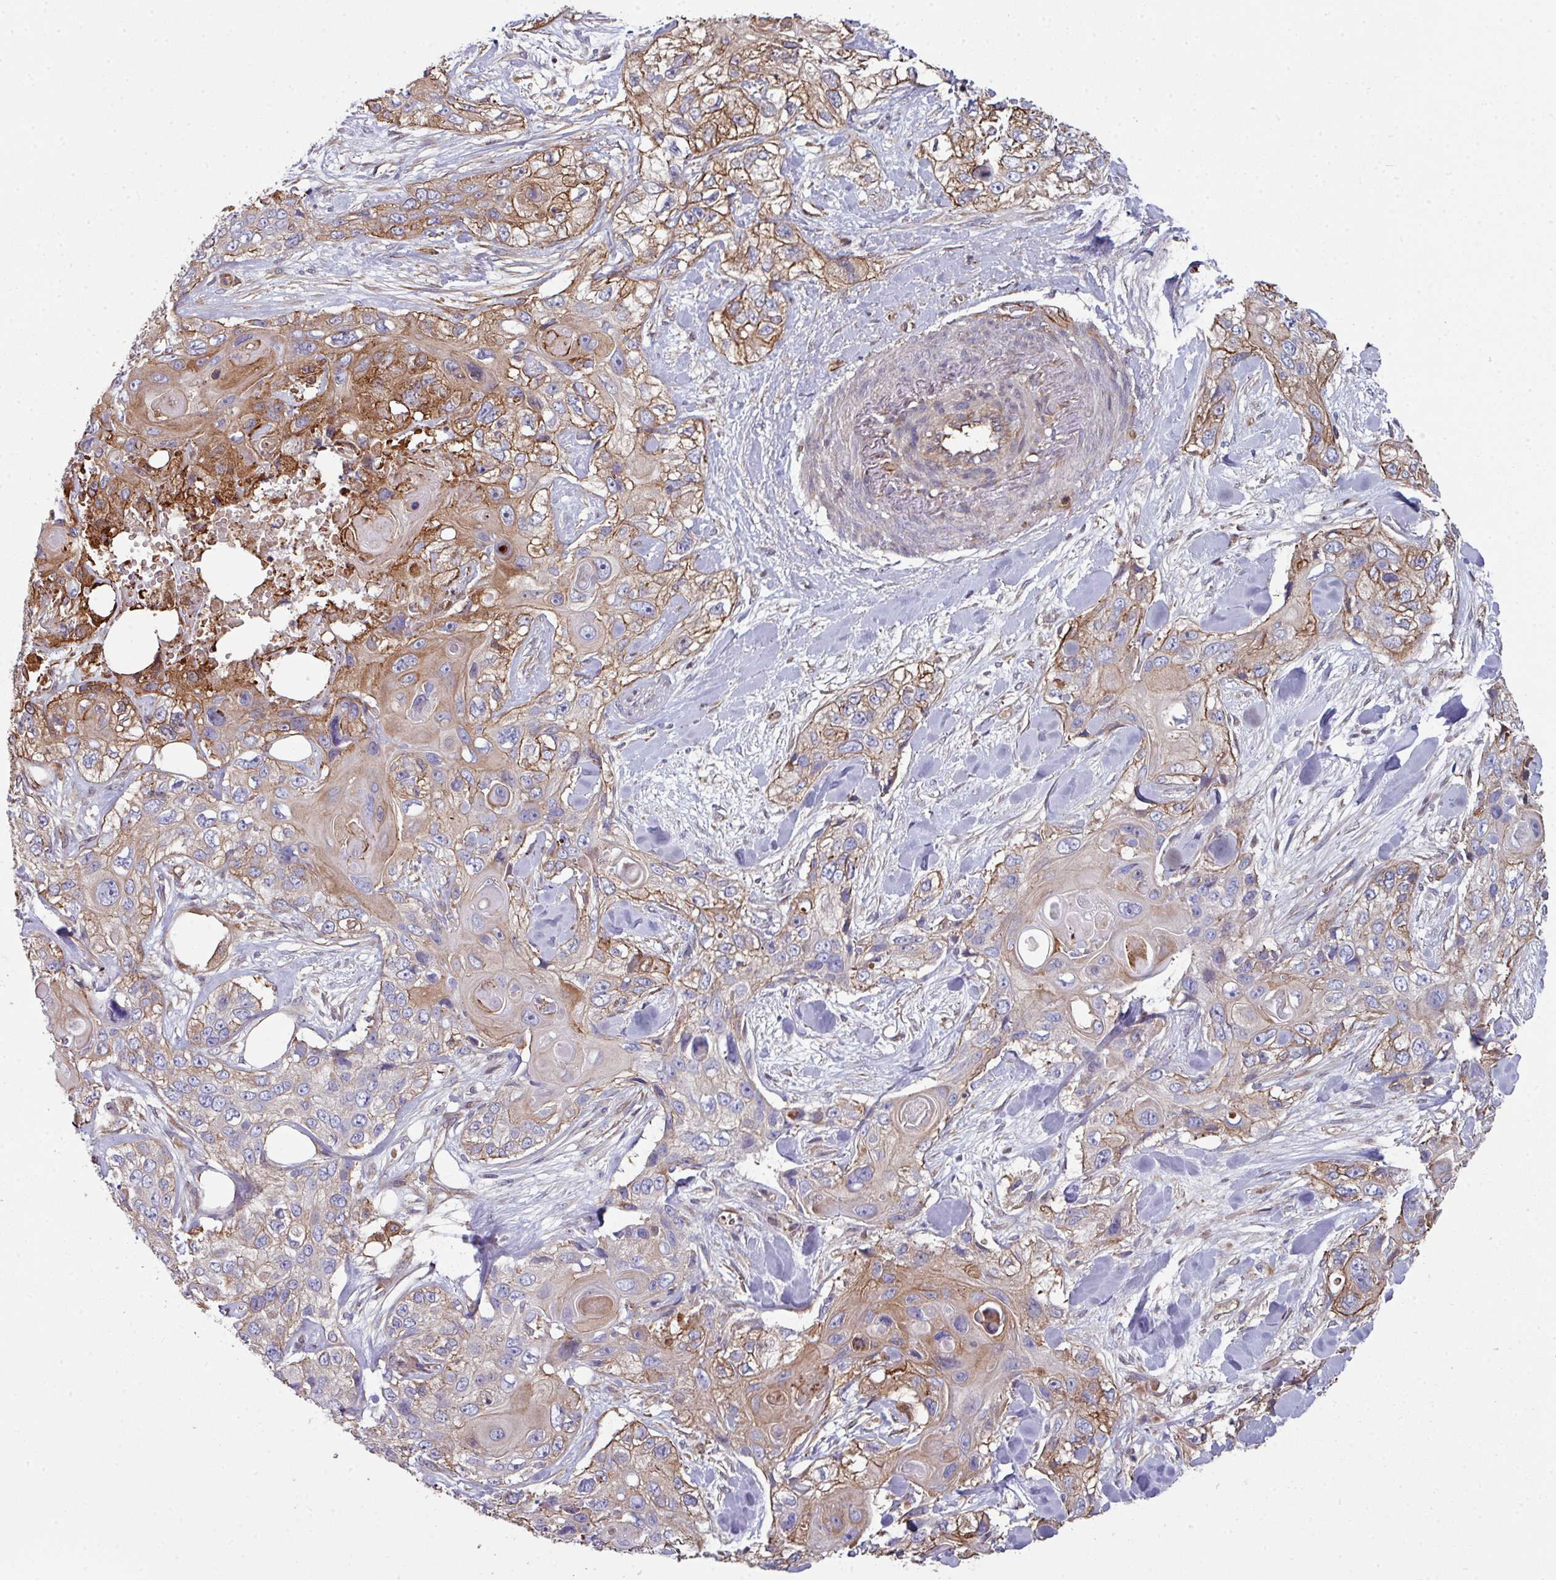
{"staining": {"intensity": "moderate", "quantity": "<25%", "location": "cytoplasmic/membranous"}, "tissue": "skin cancer", "cell_type": "Tumor cells", "image_type": "cancer", "snomed": [{"axis": "morphology", "description": "Normal tissue, NOS"}, {"axis": "morphology", "description": "Squamous cell carcinoma, NOS"}, {"axis": "topography", "description": "Skin"}], "caption": "Squamous cell carcinoma (skin) stained with DAB (3,3'-diaminobenzidine) immunohistochemistry shows low levels of moderate cytoplasmic/membranous expression in approximately <25% of tumor cells. (DAB (3,3'-diaminobenzidine) = brown stain, brightfield microscopy at high magnification).", "gene": "ANO9", "patient": {"sex": "male", "age": 72}}